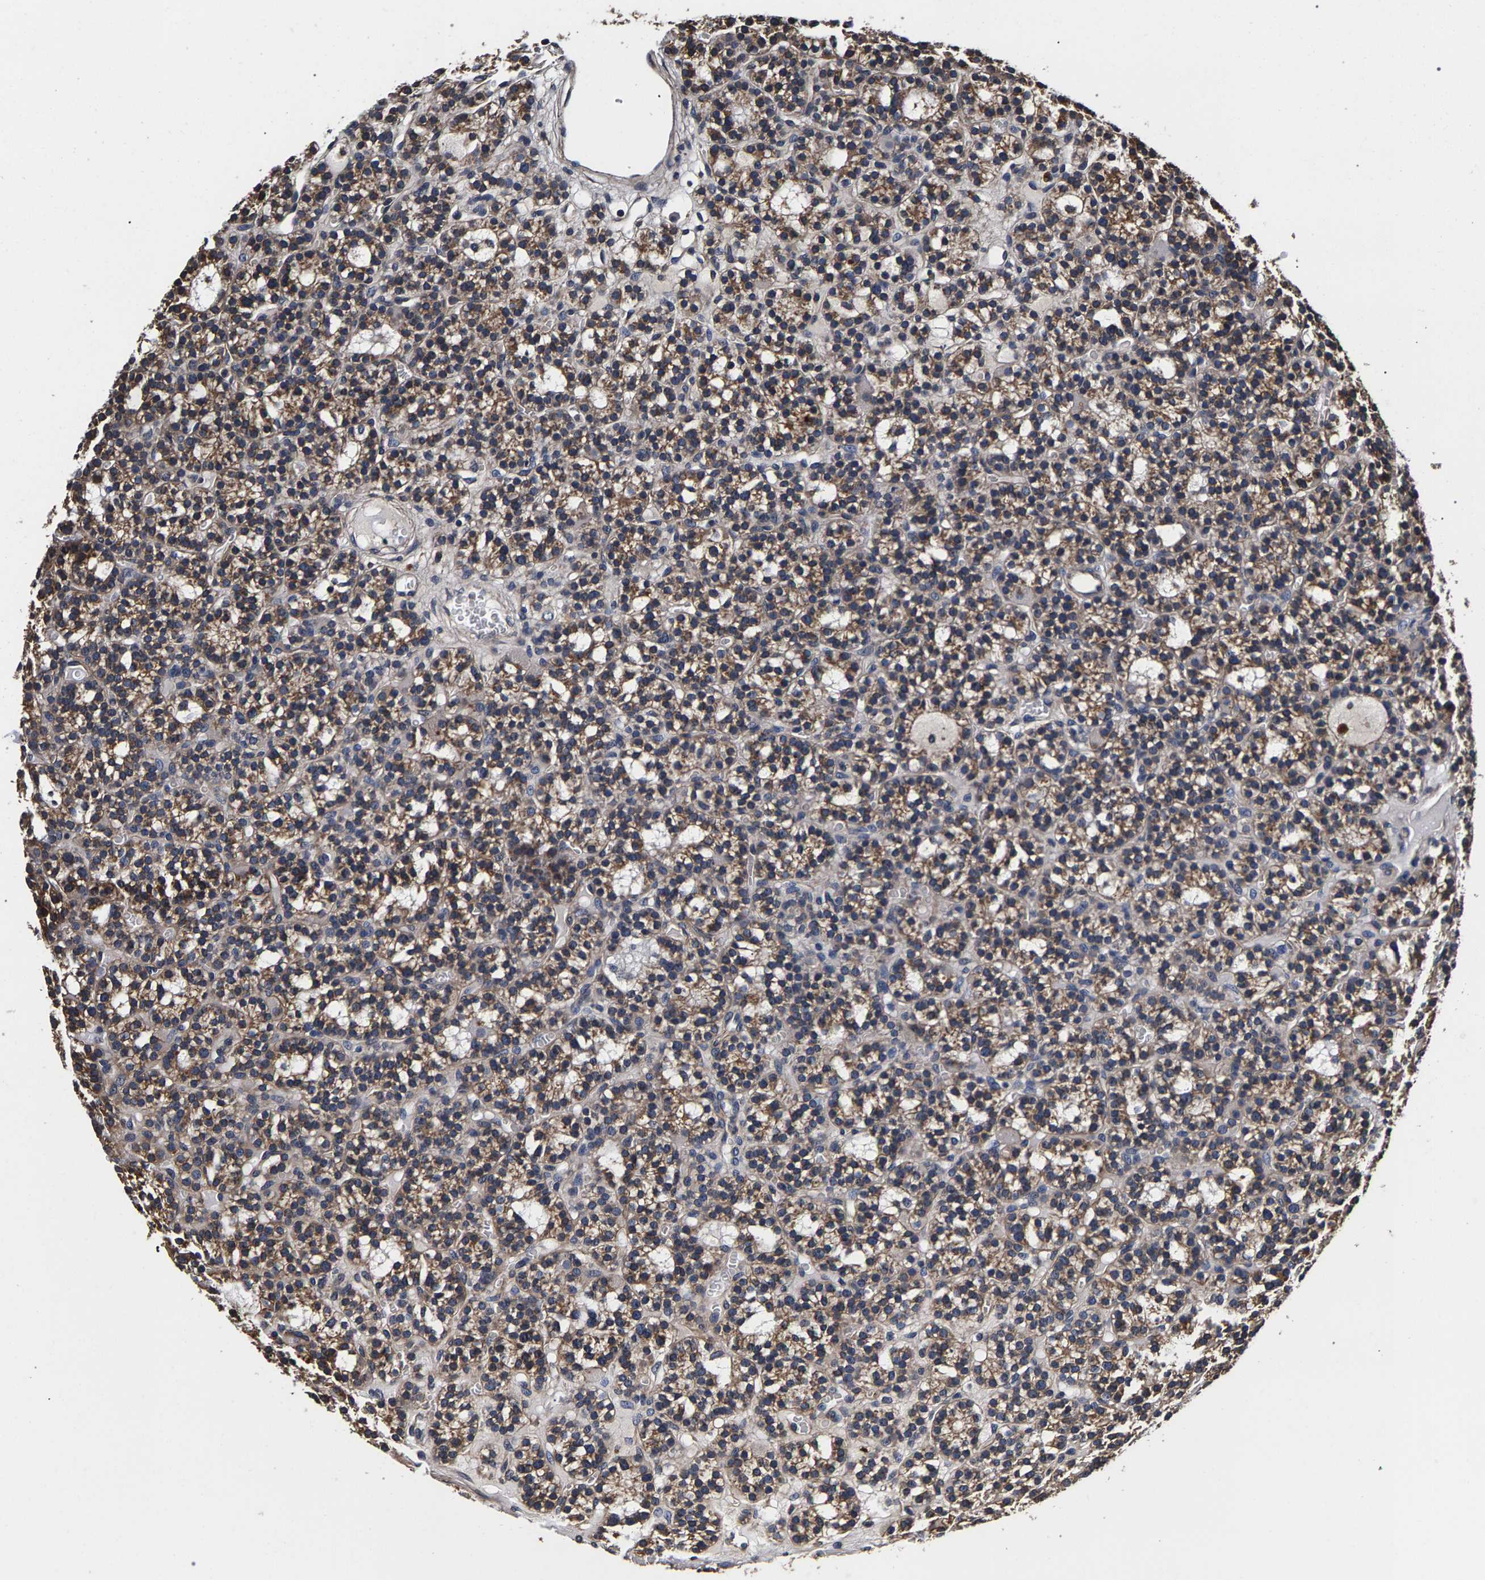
{"staining": {"intensity": "moderate", "quantity": ">75%", "location": "cytoplasmic/membranous"}, "tissue": "parathyroid gland", "cell_type": "Glandular cells", "image_type": "normal", "snomed": [{"axis": "morphology", "description": "Normal tissue, NOS"}, {"axis": "morphology", "description": "Adenoma, NOS"}, {"axis": "topography", "description": "Parathyroid gland"}], "caption": "Protein analysis of unremarkable parathyroid gland displays moderate cytoplasmic/membranous positivity in about >75% of glandular cells. (DAB = brown stain, brightfield microscopy at high magnification).", "gene": "MARCHF7", "patient": {"sex": "female", "age": 58}}